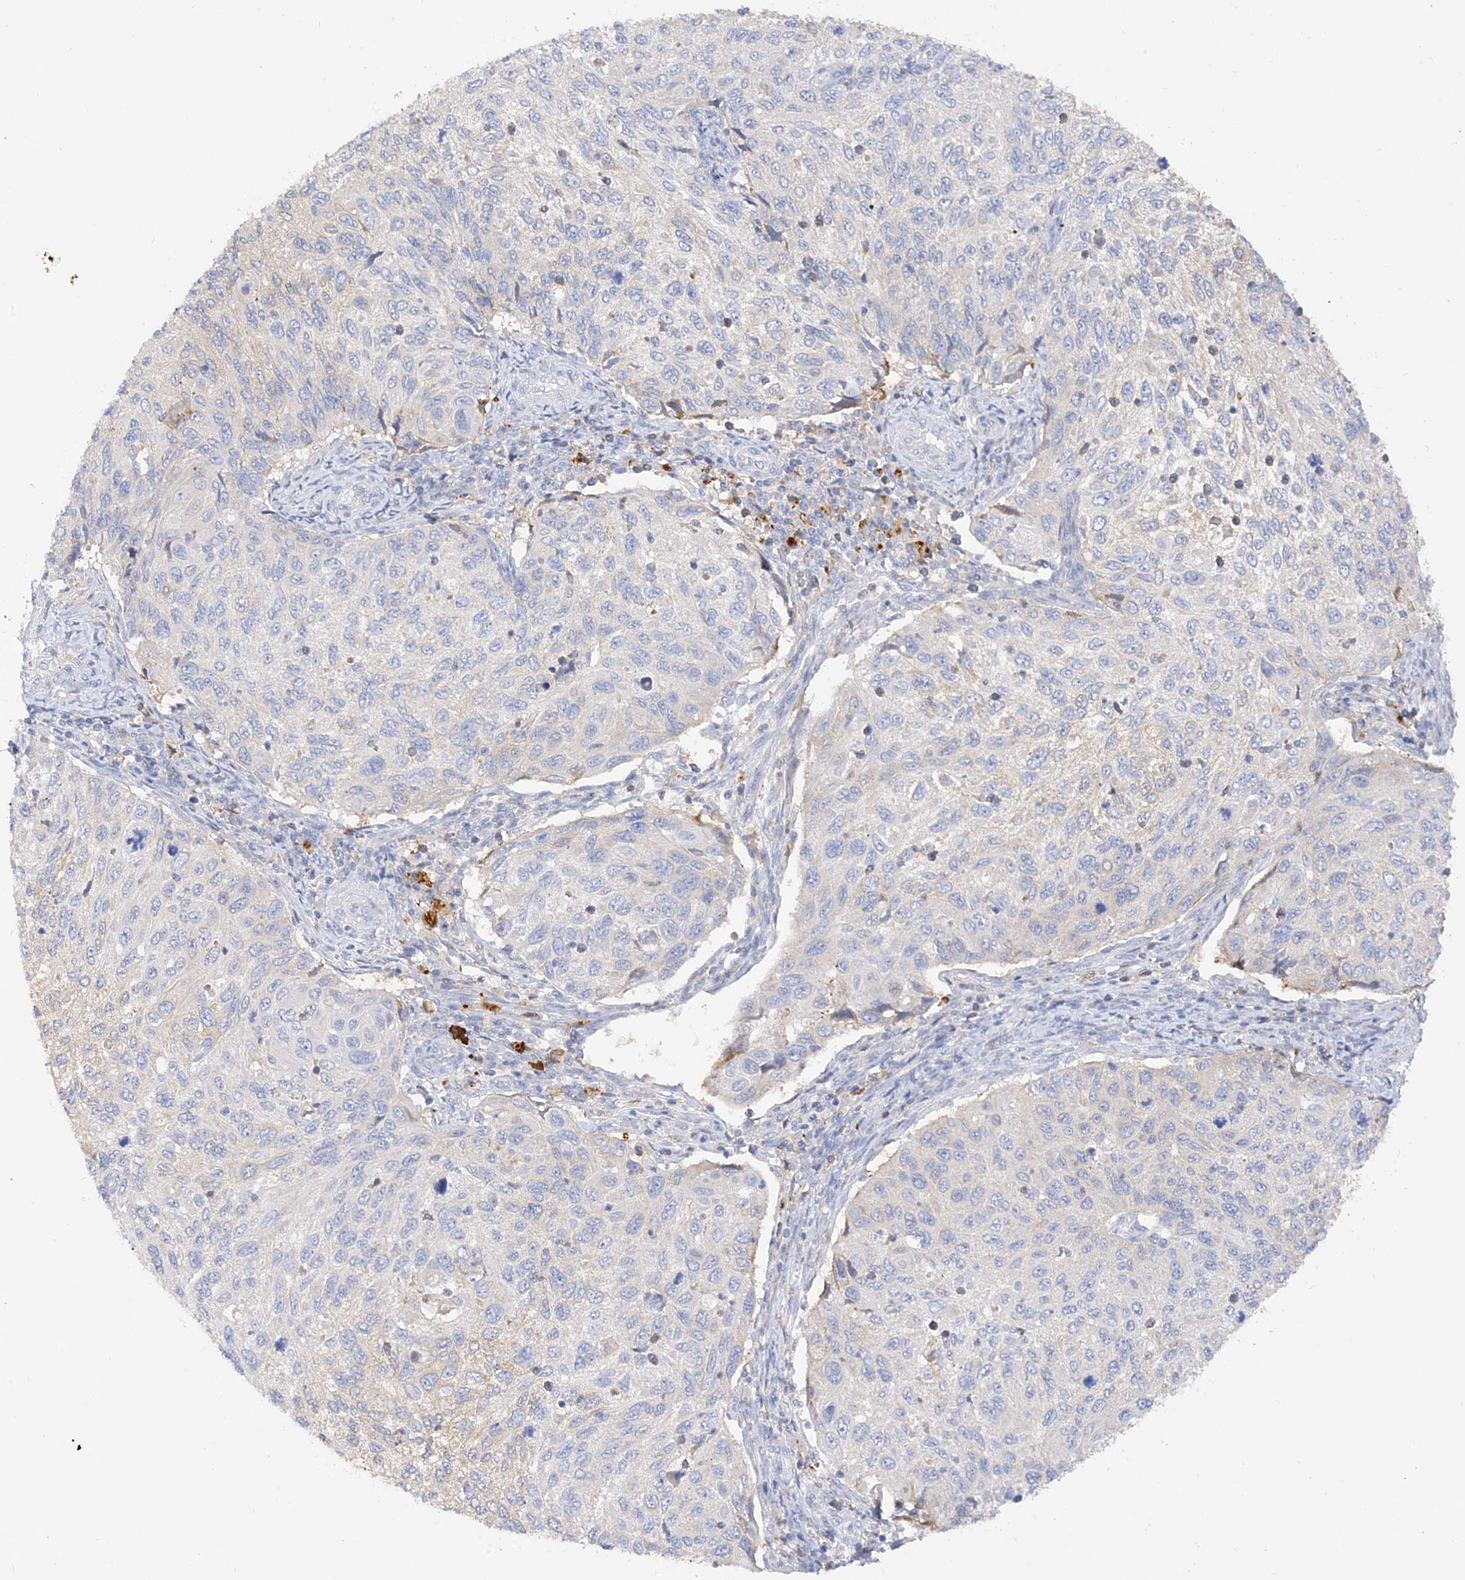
{"staining": {"intensity": "negative", "quantity": "none", "location": "none"}, "tissue": "cervical cancer", "cell_type": "Tumor cells", "image_type": "cancer", "snomed": [{"axis": "morphology", "description": "Squamous cell carcinoma, NOS"}, {"axis": "topography", "description": "Cervix"}], "caption": "High magnification brightfield microscopy of cervical cancer (squamous cell carcinoma) stained with DAB (brown) and counterstained with hematoxylin (blue): tumor cells show no significant staining.", "gene": "ARV1", "patient": {"sex": "female", "age": 70}}